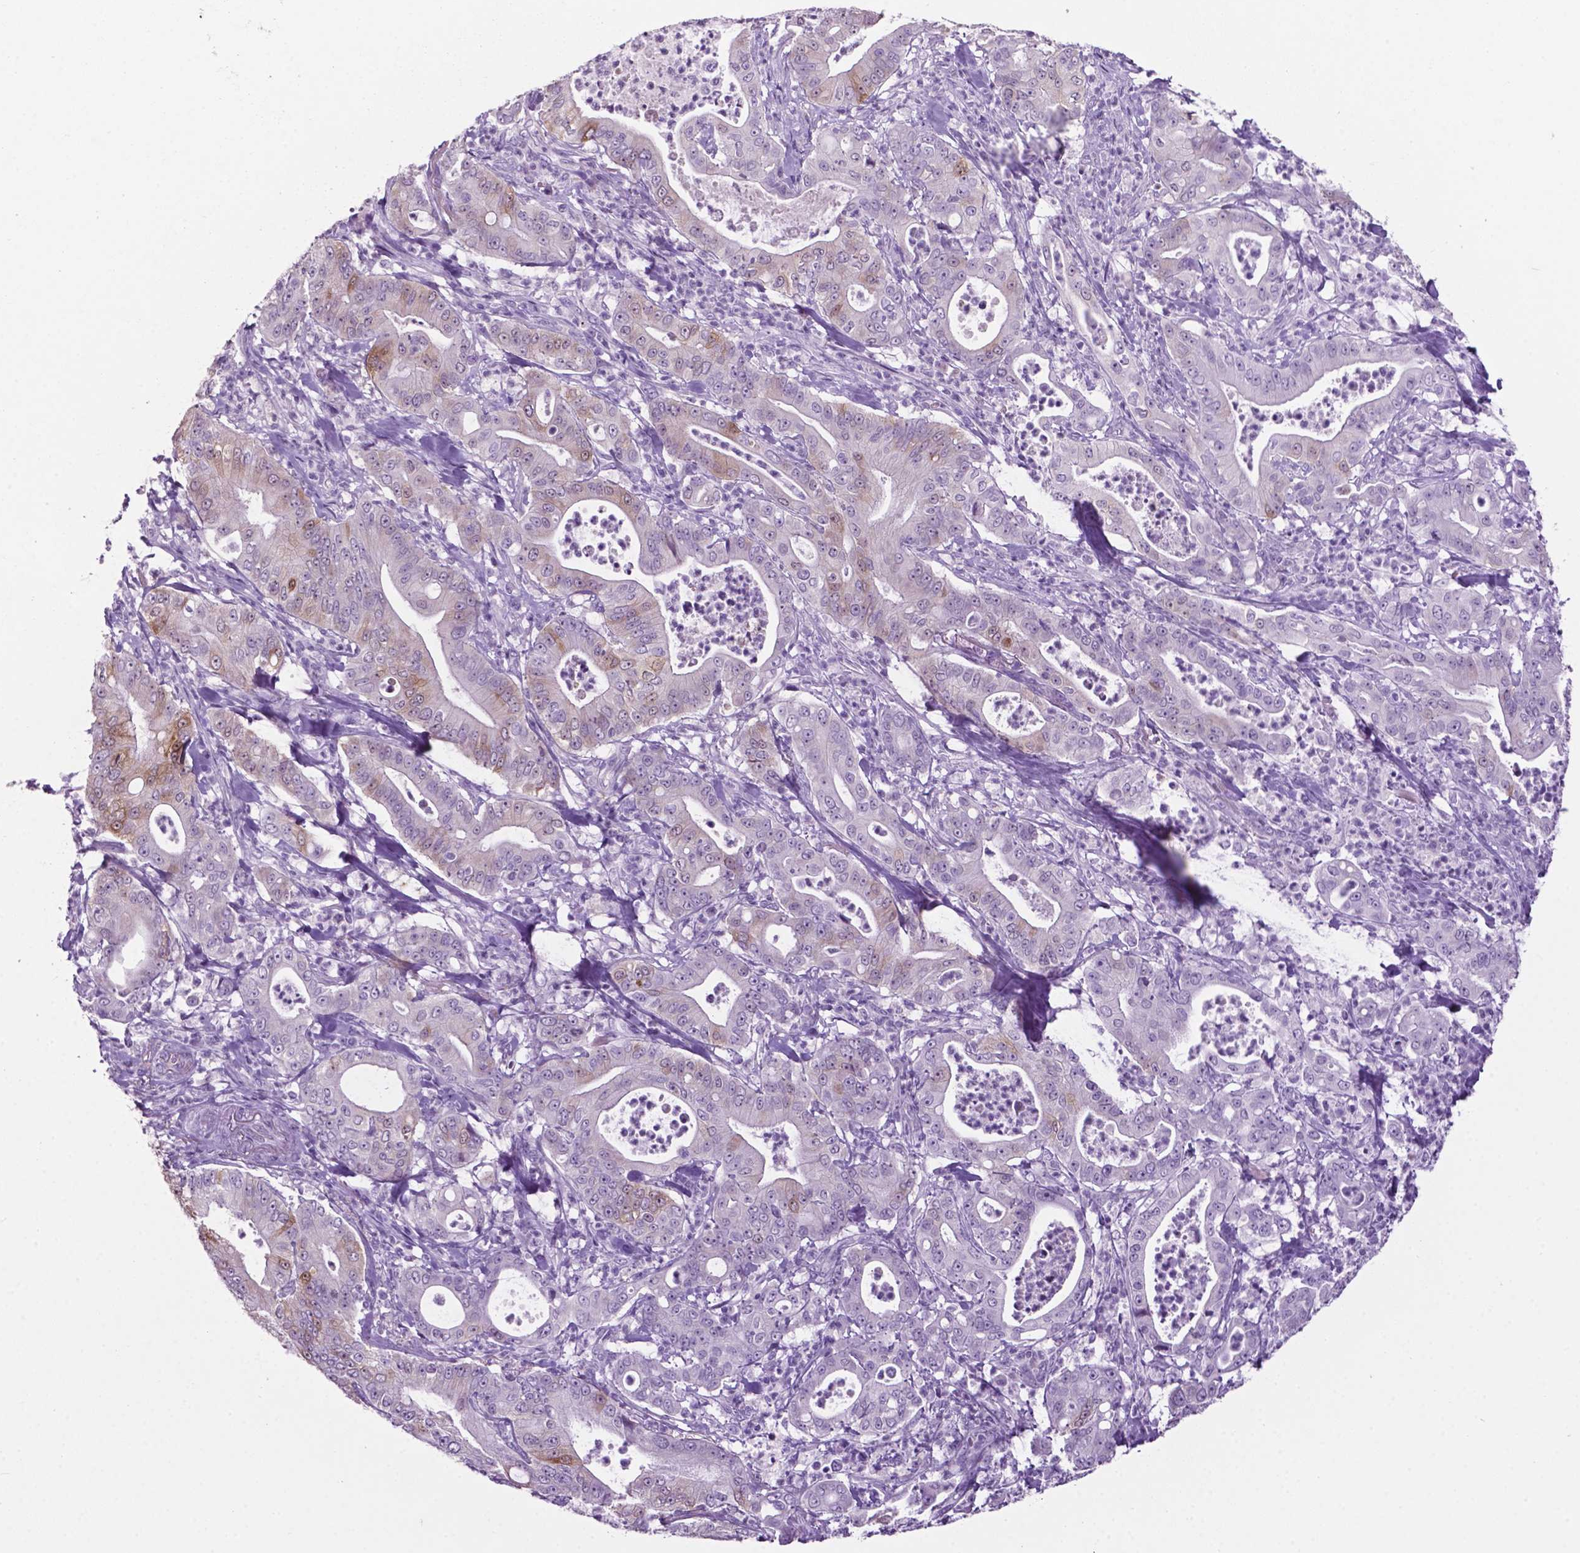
{"staining": {"intensity": "weak", "quantity": "<25%", "location": "cytoplasmic/membranous"}, "tissue": "pancreatic cancer", "cell_type": "Tumor cells", "image_type": "cancer", "snomed": [{"axis": "morphology", "description": "Adenocarcinoma, NOS"}, {"axis": "topography", "description": "Pancreas"}], "caption": "IHC photomicrograph of pancreatic cancer stained for a protein (brown), which exhibits no positivity in tumor cells.", "gene": "PHGR1", "patient": {"sex": "male", "age": 71}}